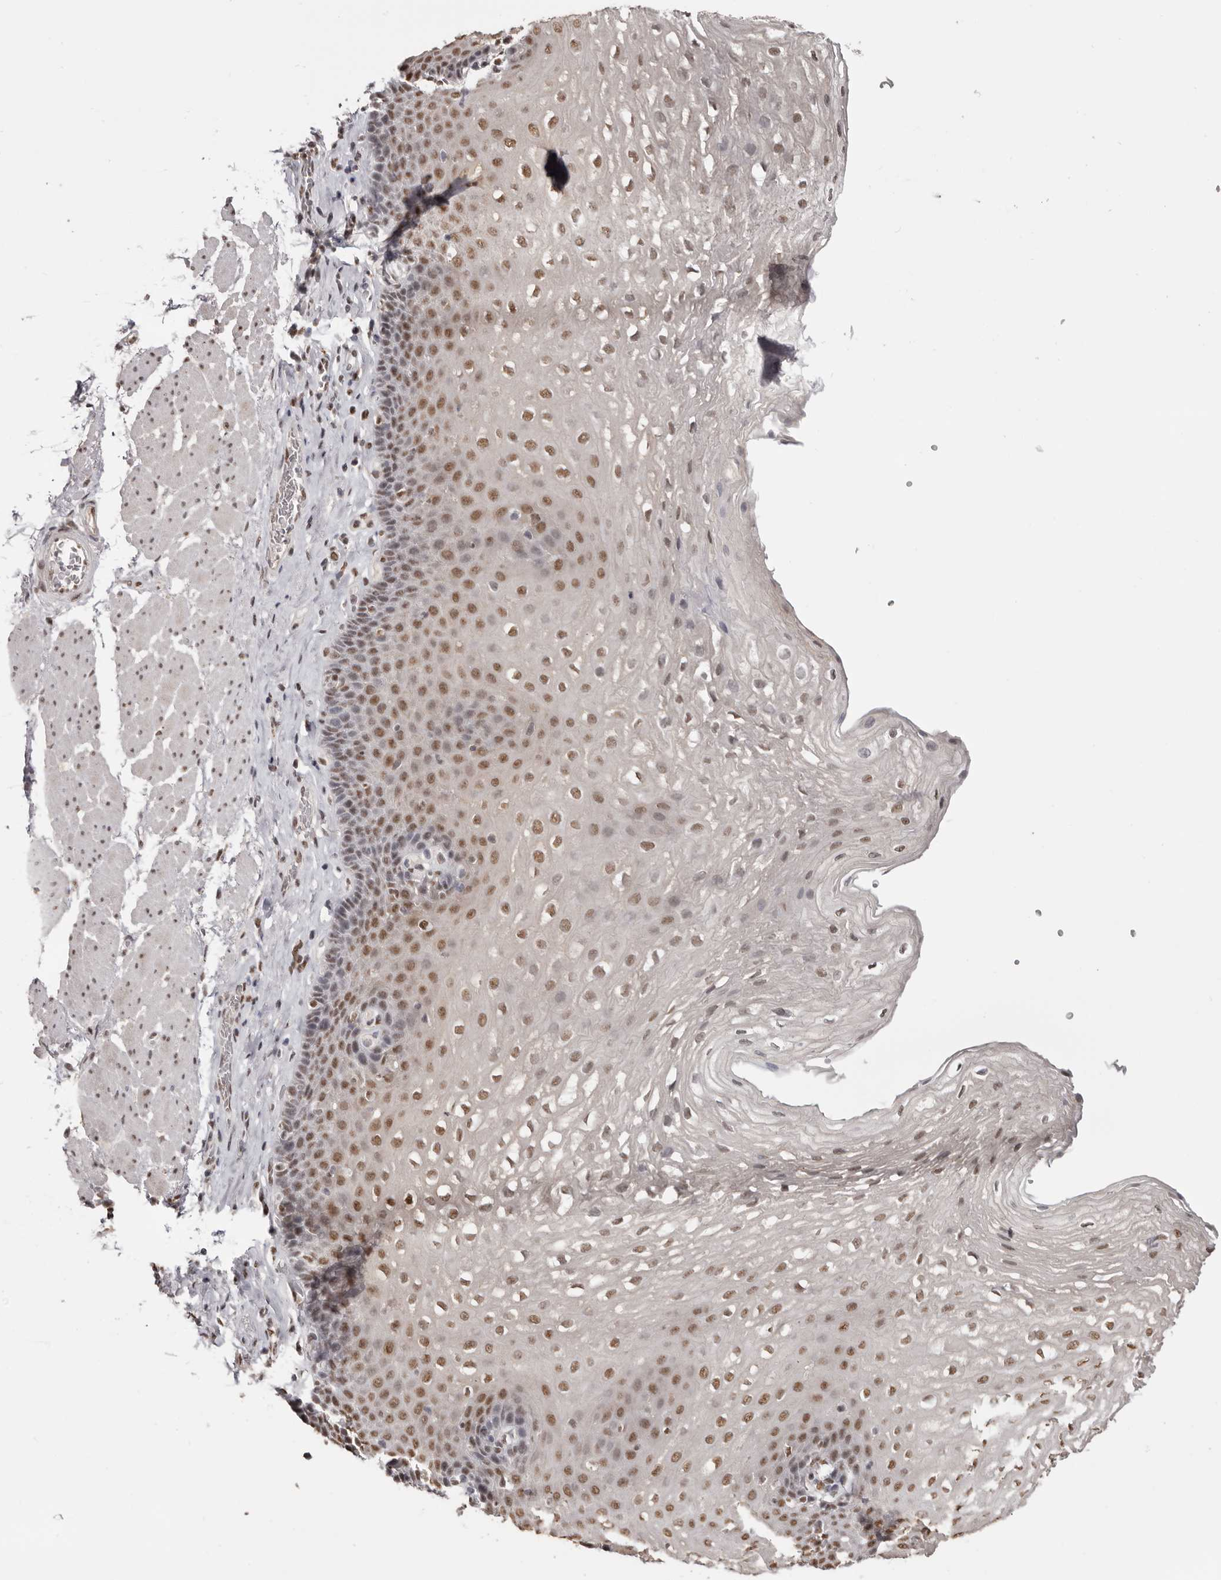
{"staining": {"intensity": "moderate", "quantity": ">75%", "location": "nuclear"}, "tissue": "esophagus", "cell_type": "Squamous epithelial cells", "image_type": "normal", "snomed": [{"axis": "morphology", "description": "Normal tissue, NOS"}, {"axis": "topography", "description": "Esophagus"}], "caption": "Immunohistochemical staining of unremarkable human esophagus displays moderate nuclear protein expression in approximately >75% of squamous epithelial cells.", "gene": "SCAF4", "patient": {"sex": "female", "age": 66}}